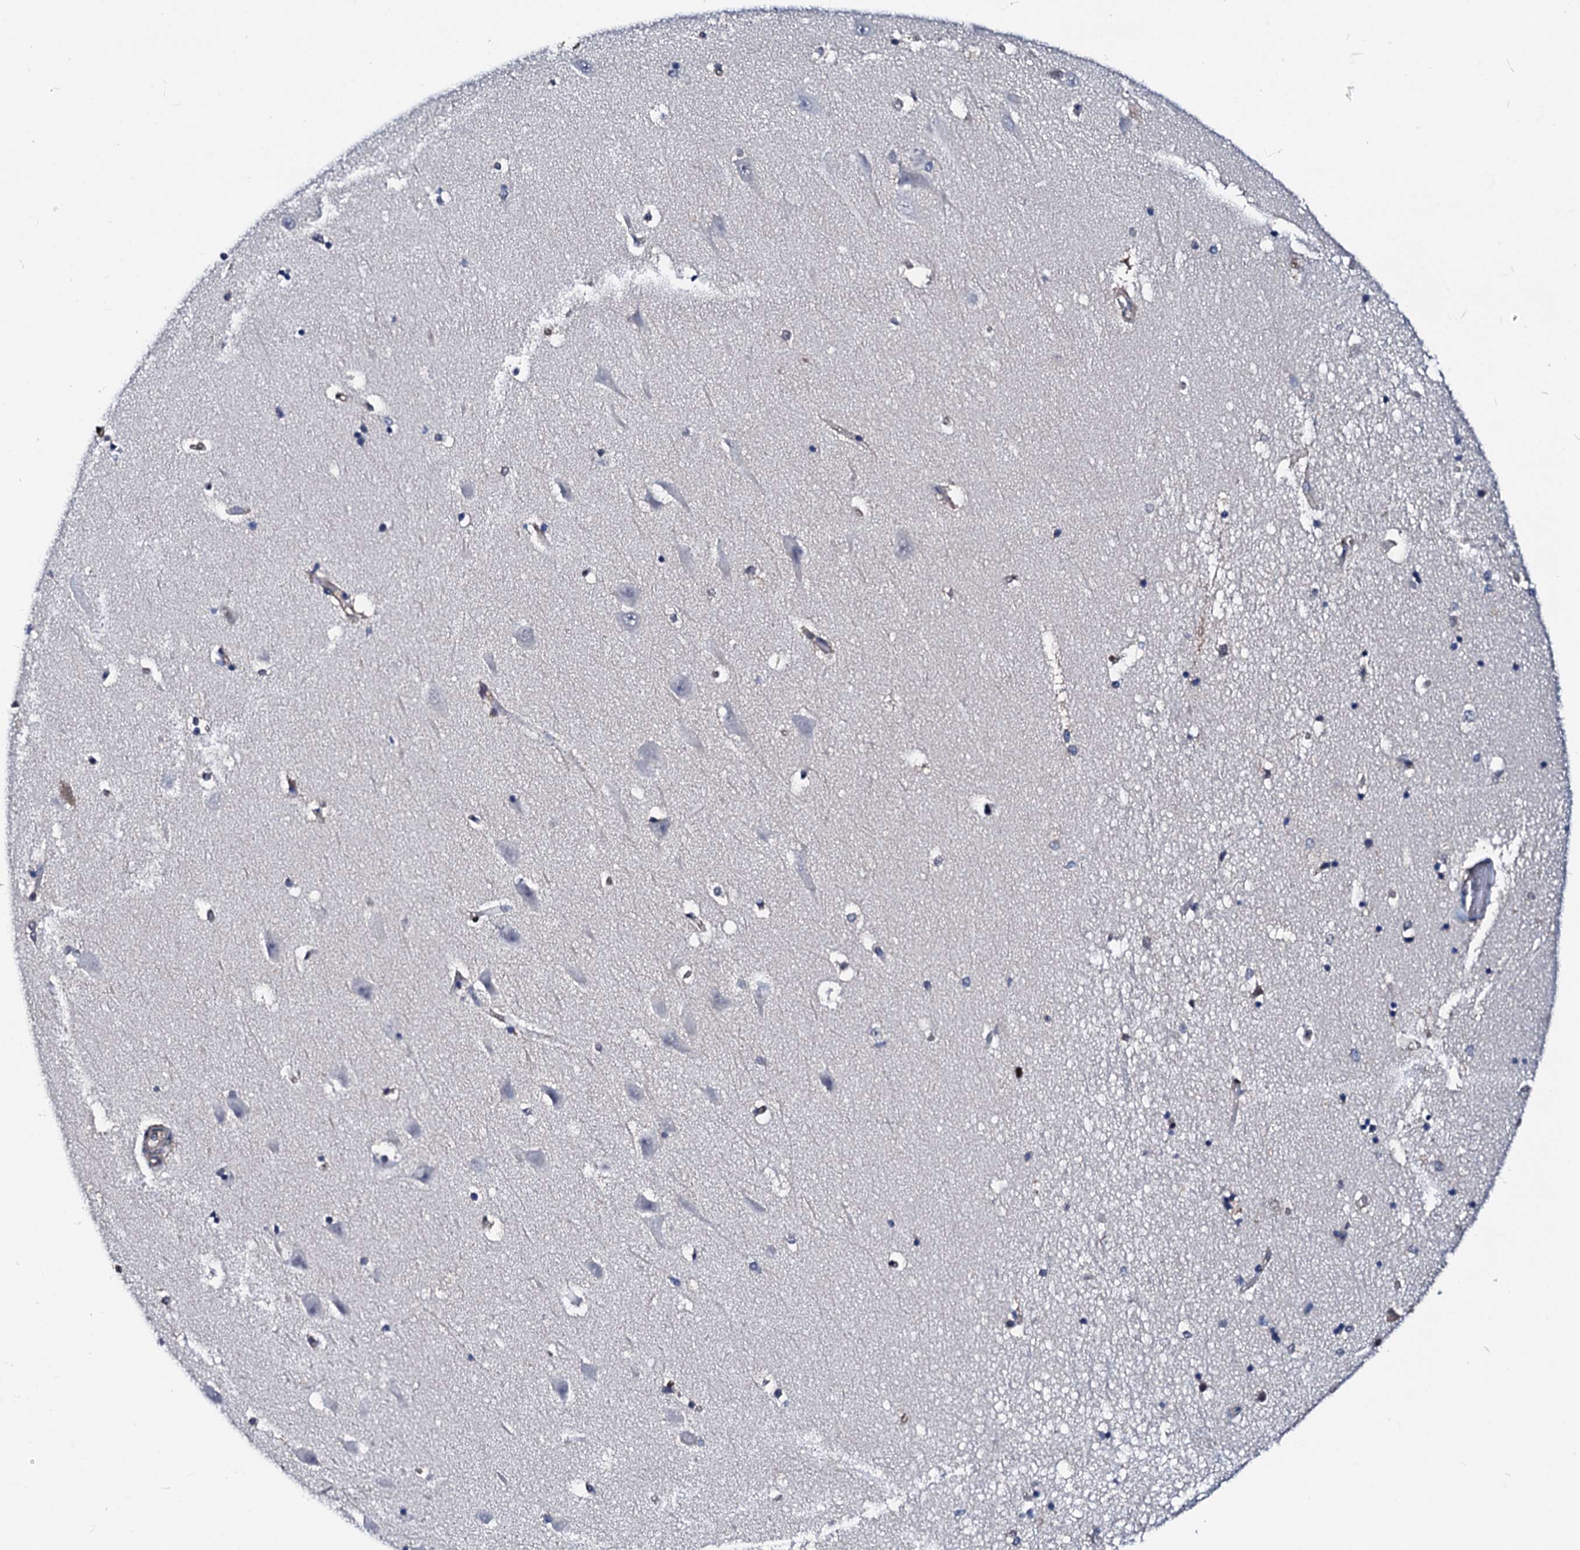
{"staining": {"intensity": "negative", "quantity": "none", "location": "none"}, "tissue": "hippocampus", "cell_type": "Glial cells", "image_type": "normal", "snomed": [{"axis": "morphology", "description": "Normal tissue, NOS"}, {"axis": "topography", "description": "Hippocampus"}], "caption": "Immunohistochemistry (IHC) of benign hippocampus exhibits no expression in glial cells.", "gene": "CSN2", "patient": {"sex": "male", "age": 45}}